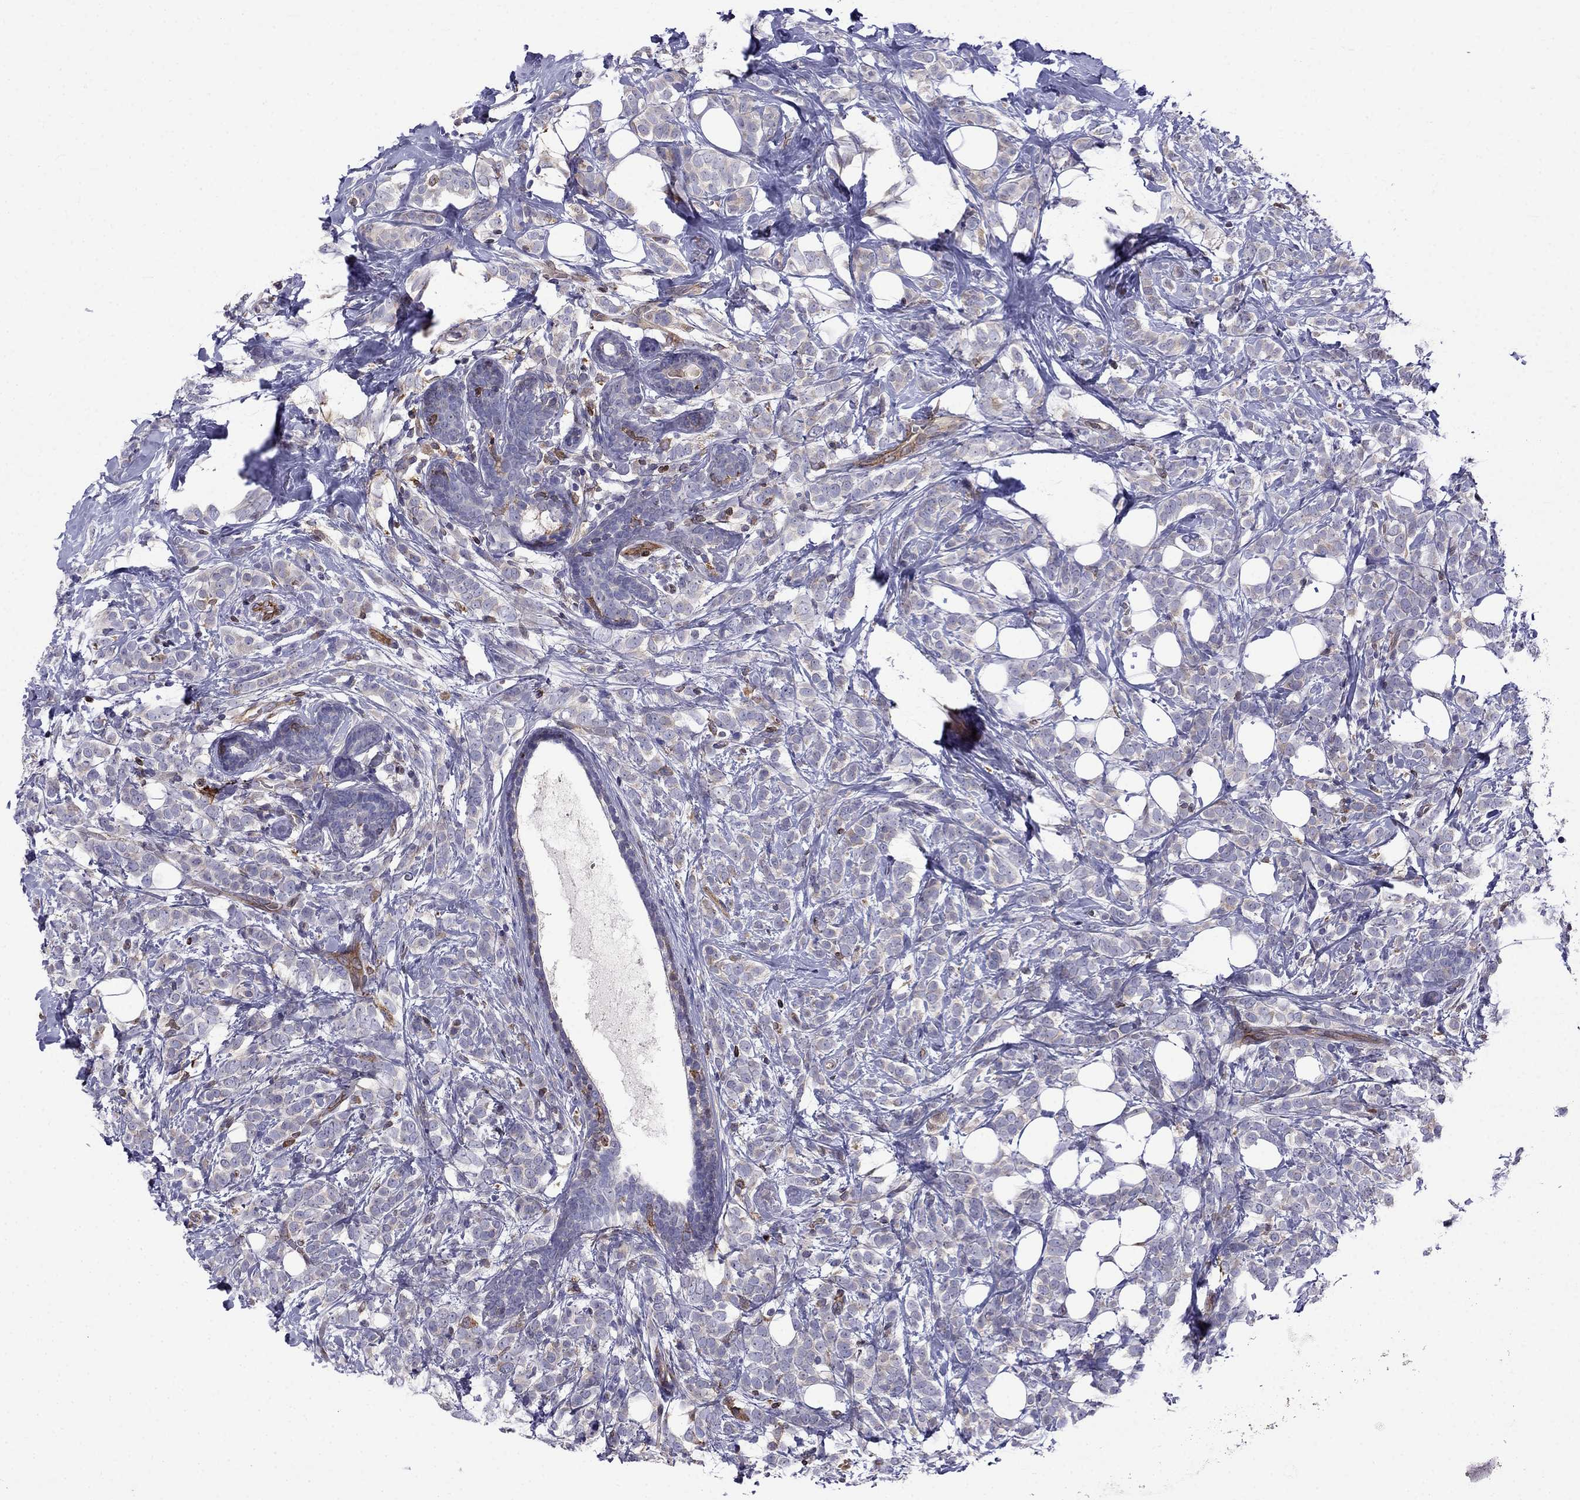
{"staining": {"intensity": "negative", "quantity": "none", "location": "none"}, "tissue": "breast cancer", "cell_type": "Tumor cells", "image_type": "cancer", "snomed": [{"axis": "morphology", "description": "Lobular carcinoma"}, {"axis": "topography", "description": "Breast"}], "caption": "IHC micrograph of breast lobular carcinoma stained for a protein (brown), which reveals no staining in tumor cells. Brightfield microscopy of immunohistochemistry (IHC) stained with DAB (brown) and hematoxylin (blue), captured at high magnification.", "gene": "GNAL", "patient": {"sex": "female", "age": 49}}